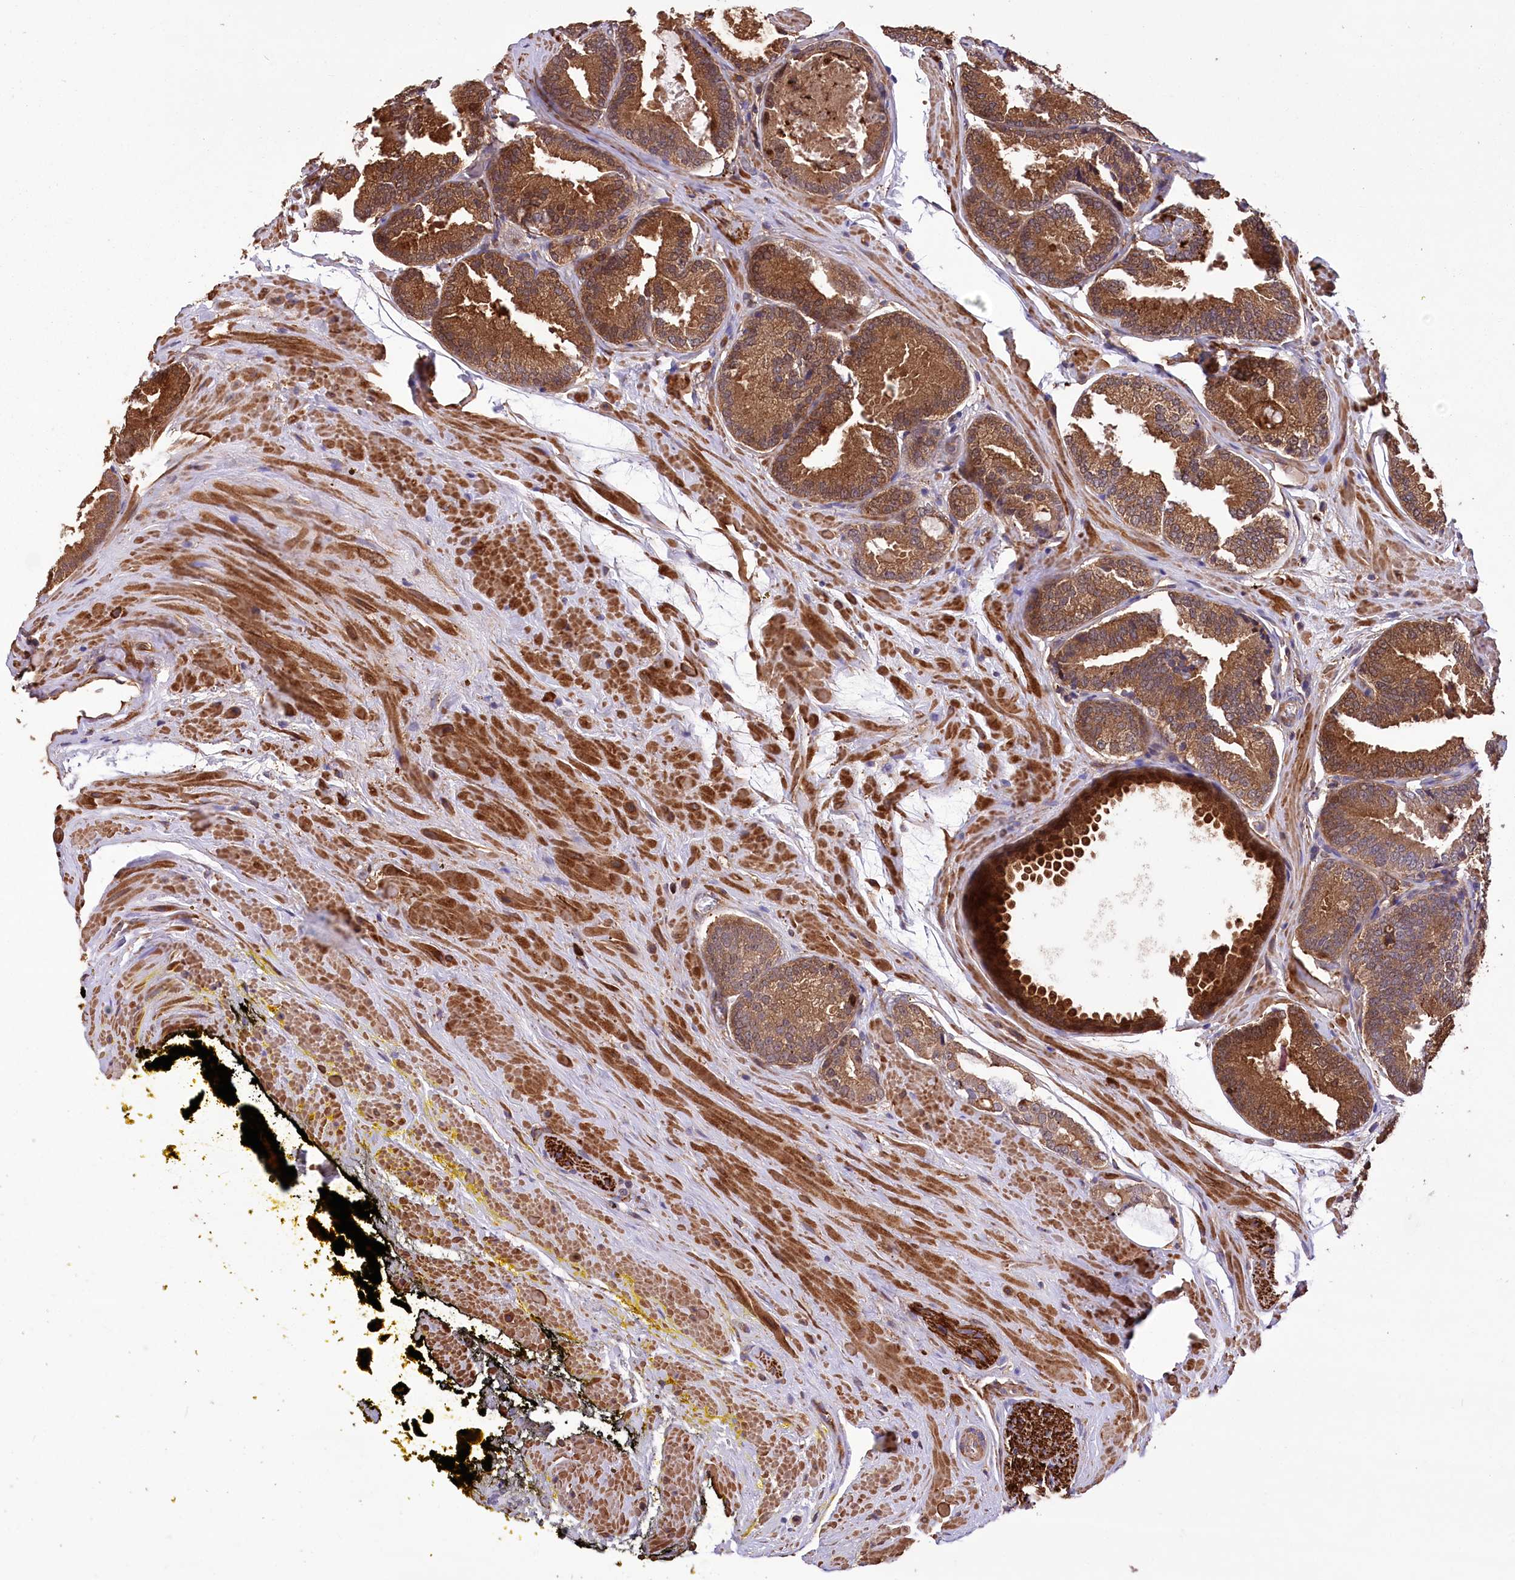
{"staining": {"intensity": "strong", "quantity": ">75%", "location": "cytoplasmic/membranous"}, "tissue": "prostate cancer", "cell_type": "Tumor cells", "image_type": "cancer", "snomed": [{"axis": "morphology", "description": "Adenocarcinoma, Low grade"}, {"axis": "topography", "description": "Prostate"}], "caption": "Adenocarcinoma (low-grade) (prostate) was stained to show a protein in brown. There is high levels of strong cytoplasmic/membranous expression in approximately >75% of tumor cells. The protein of interest is stained brown, and the nuclei are stained in blue (DAB IHC with brightfield microscopy, high magnification).", "gene": "DPP3", "patient": {"sex": "male", "age": 71}}